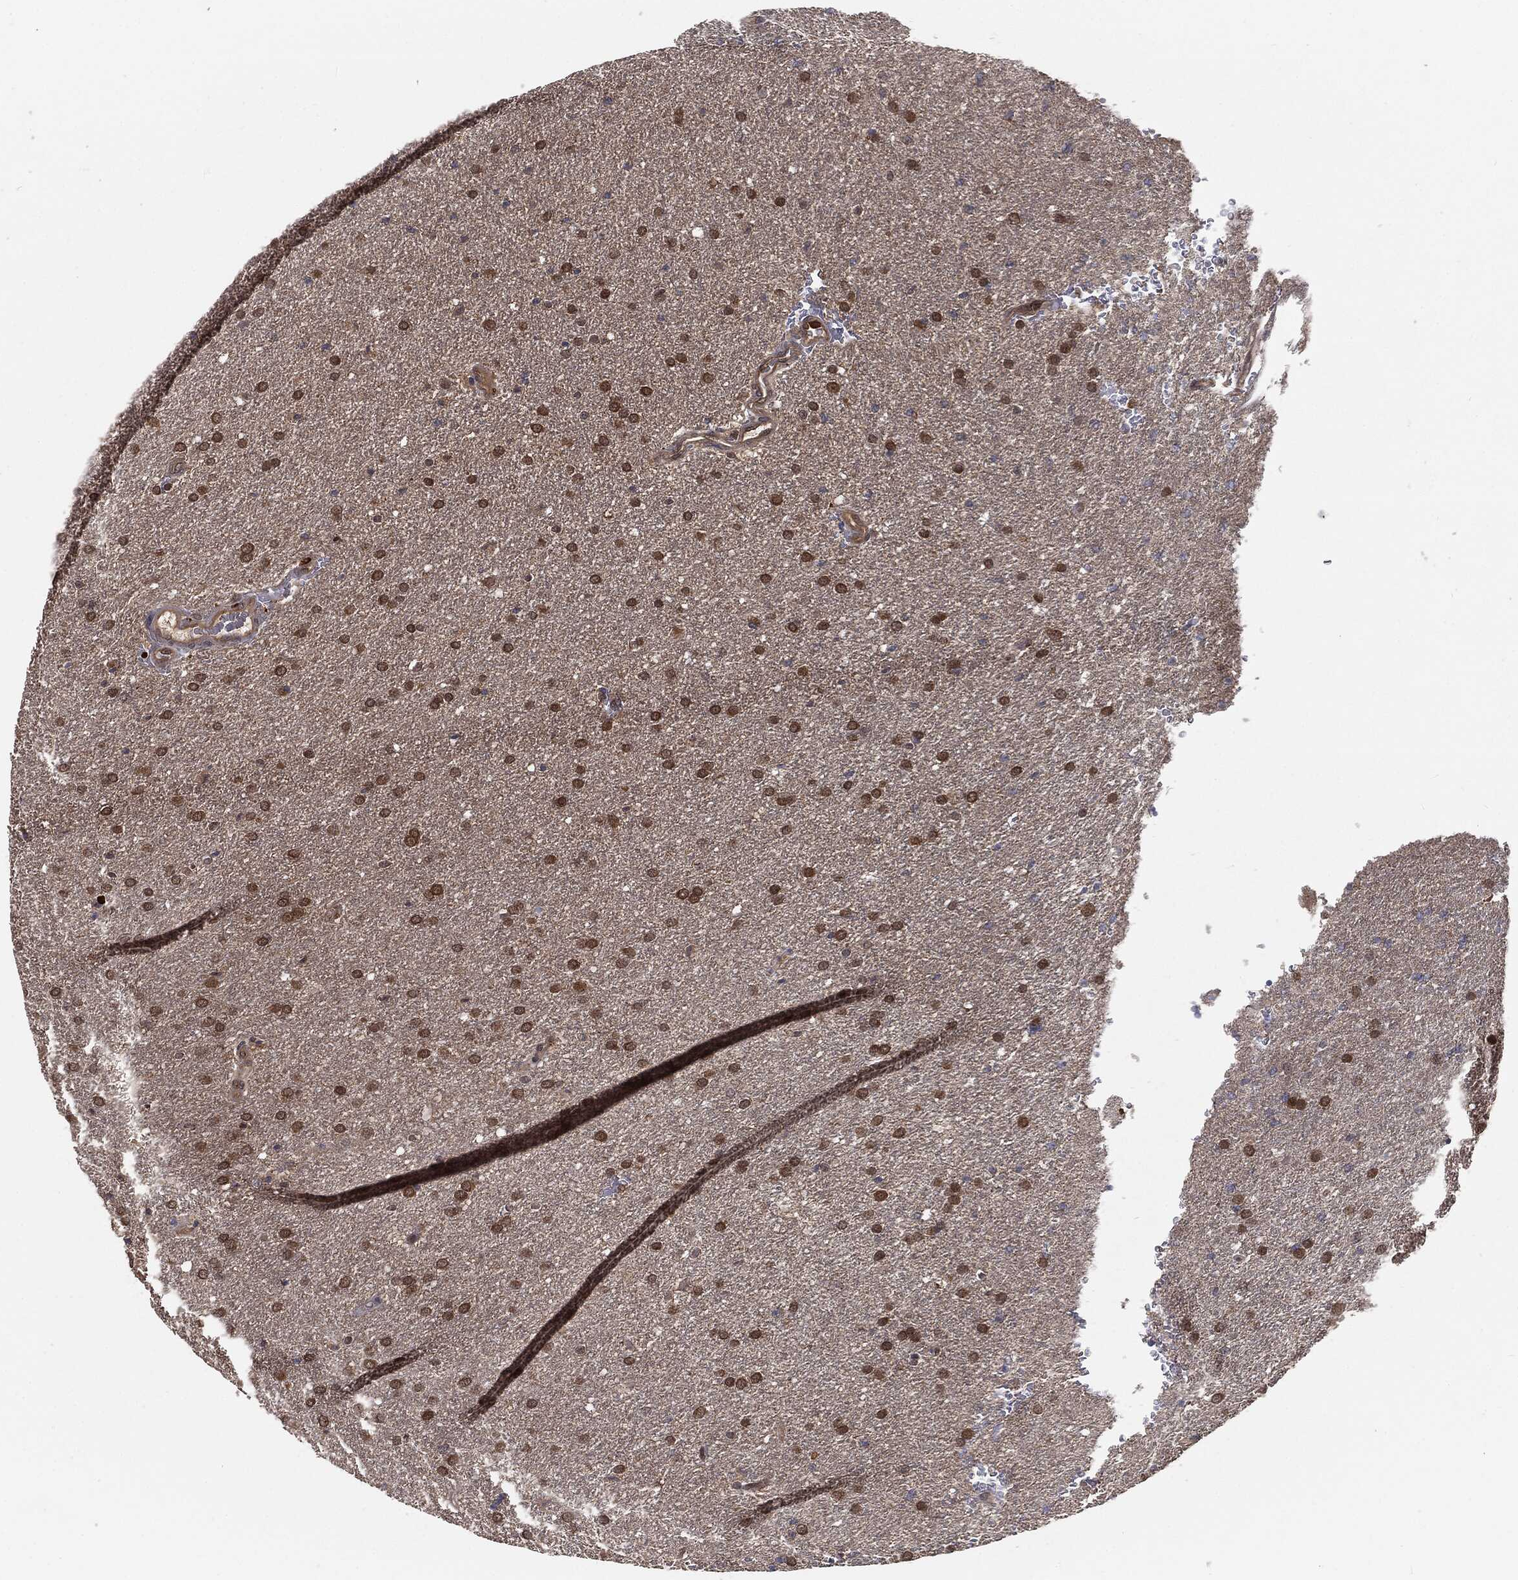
{"staining": {"intensity": "strong", "quantity": ">75%", "location": "cytoplasmic/membranous"}, "tissue": "glioma", "cell_type": "Tumor cells", "image_type": "cancer", "snomed": [{"axis": "morphology", "description": "Glioma, malignant, Low grade"}, {"axis": "topography", "description": "Brain"}], "caption": "Immunohistochemical staining of malignant glioma (low-grade) reveals high levels of strong cytoplasmic/membranous protein staining in about >75% of tumor cells.", "gene": "FBXO7", "patient": {"sex": "female", "age": 37}}